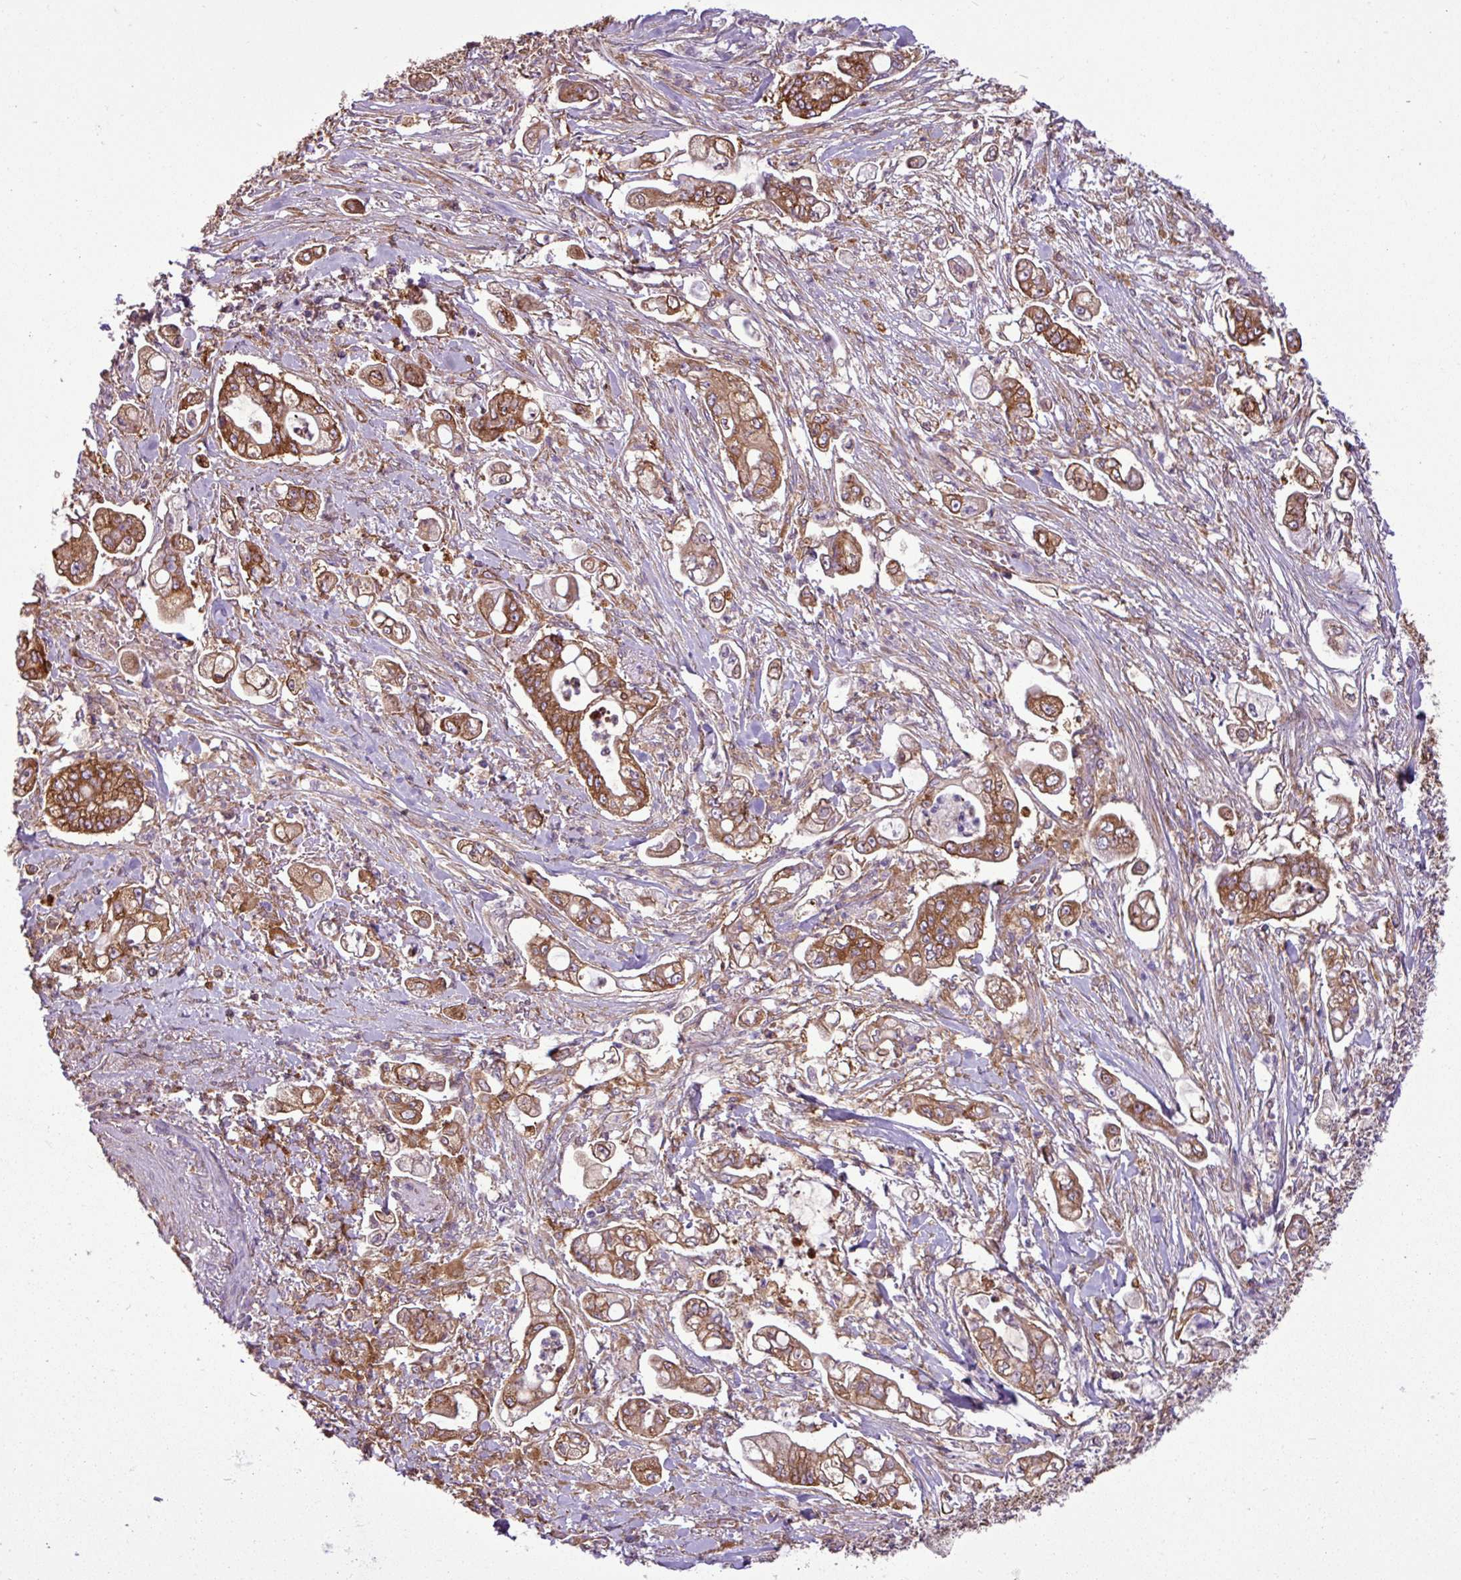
{"staining": {"intensity": "moderate", "quantity": ">75%", "location": "cytoplasmic/membranous"}, "tissue": "pancreatic cancer", "cell_type": "Tumor cells", "image_type": "cancer", "snomed": [{"axis": "morphology", "description": "Adenocarcinoma, NOS"}, {"axis": "topography", "description": "Pancreas"}], "caption": "Immunohistochemistry (IHC) photomicrograph of human pancreatic cancer (adenocarcinoma) stained for a protein (brown), which demonstrates medium levels of moderate cytoplasmic/membranous staining in about >75% of tumor cells.", "gene": "PACSIN2", "patient": {"sex": "female", "age": 69}}